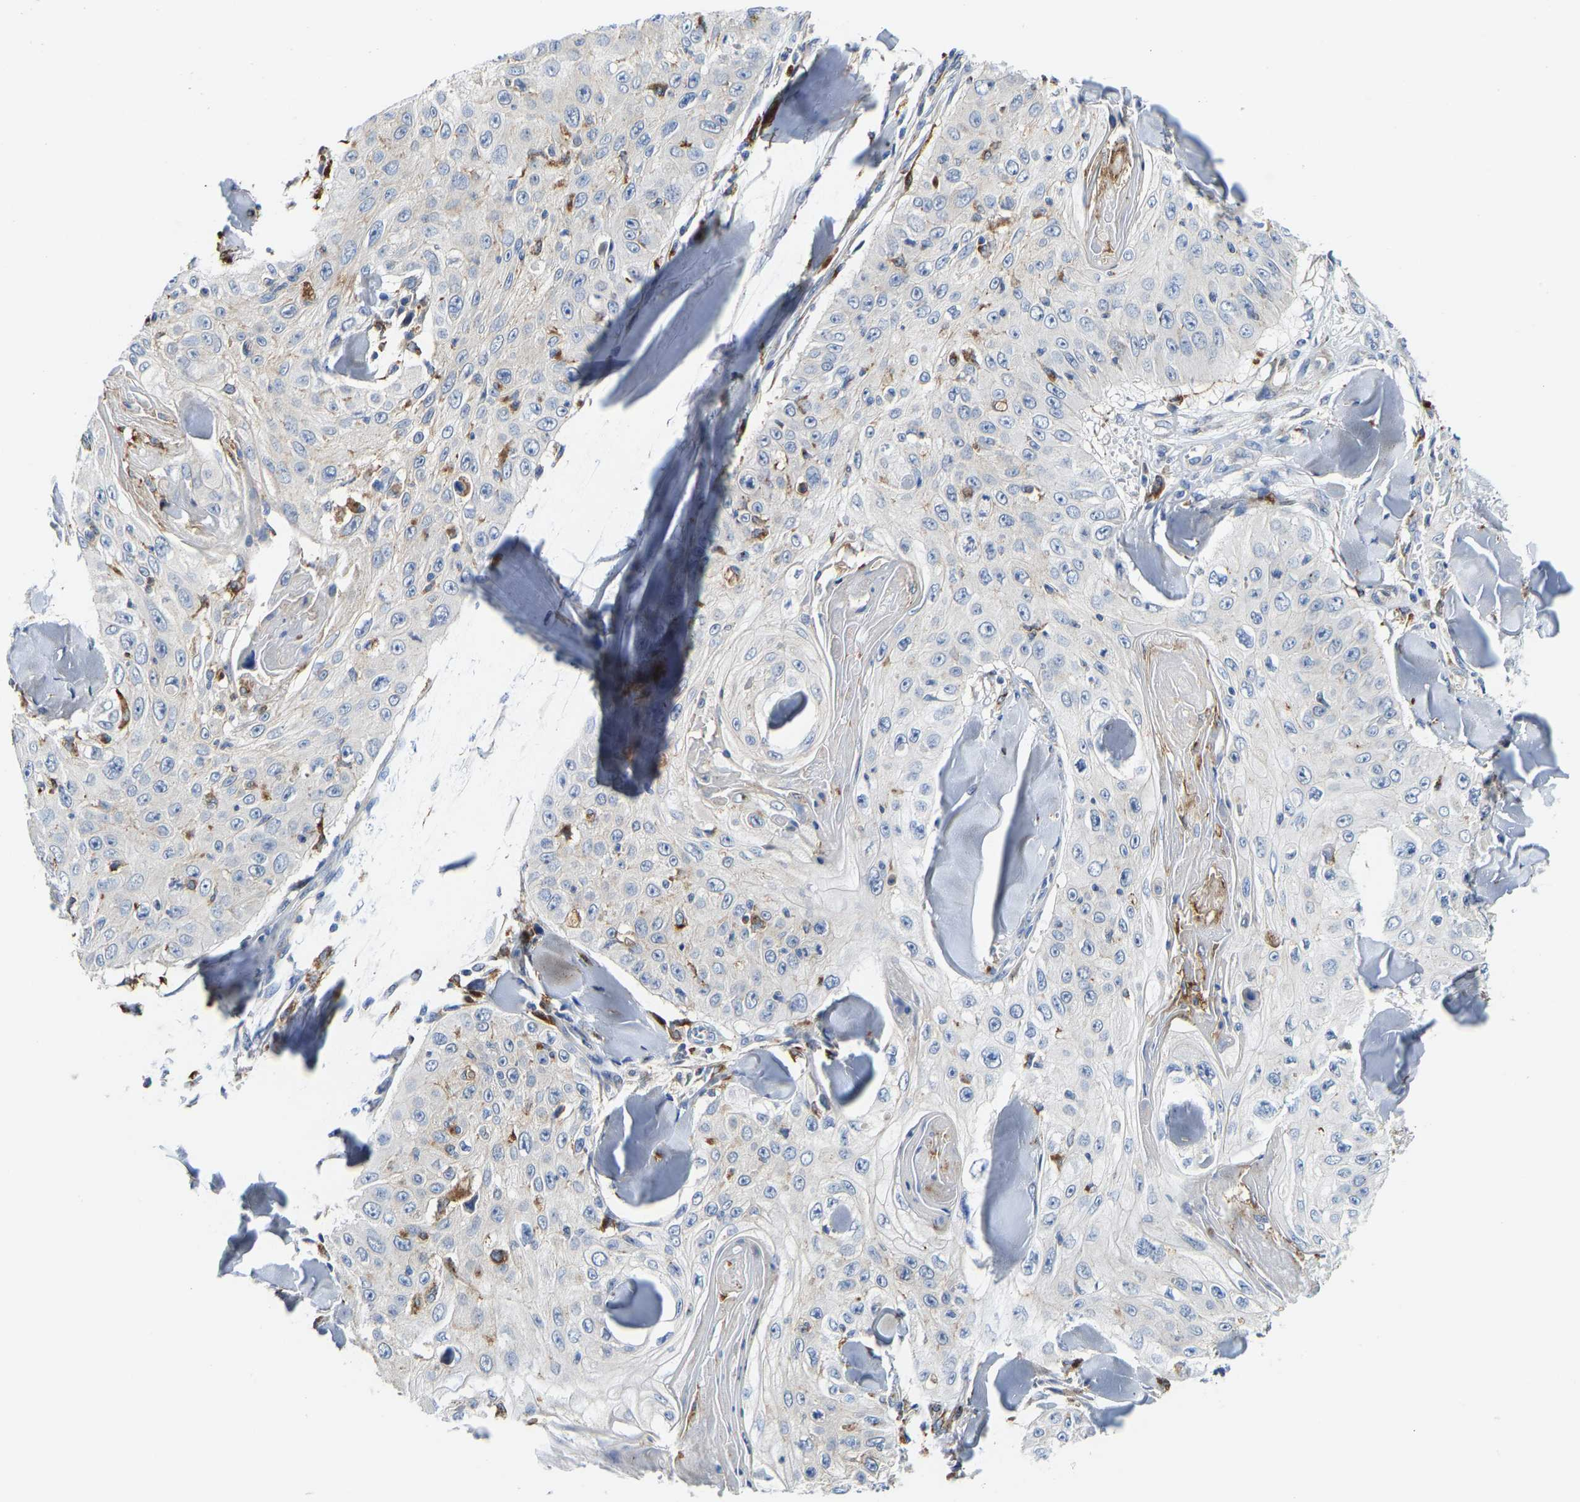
{"staining": {"intensity": "negative", "quantity": "none", "location": "none"}, "tissue": "skin cancer", "cell_type": "Tumor cells", "image_type": "cancer", "snomed": [{"axis": "morphology", "description": "Squamous cell carcinoma, NOS"}, {"axis": "topography", "description": "Skin"}], "caption": "There is no significant positivity in tumor cells of squamous cell carcinoma (skin). (Immunohistochemistry (ihc), brightfield microscopy, high magnification).", "gene": "ATP6V1E1", "patient": {"sex": "male", "age": 86}}